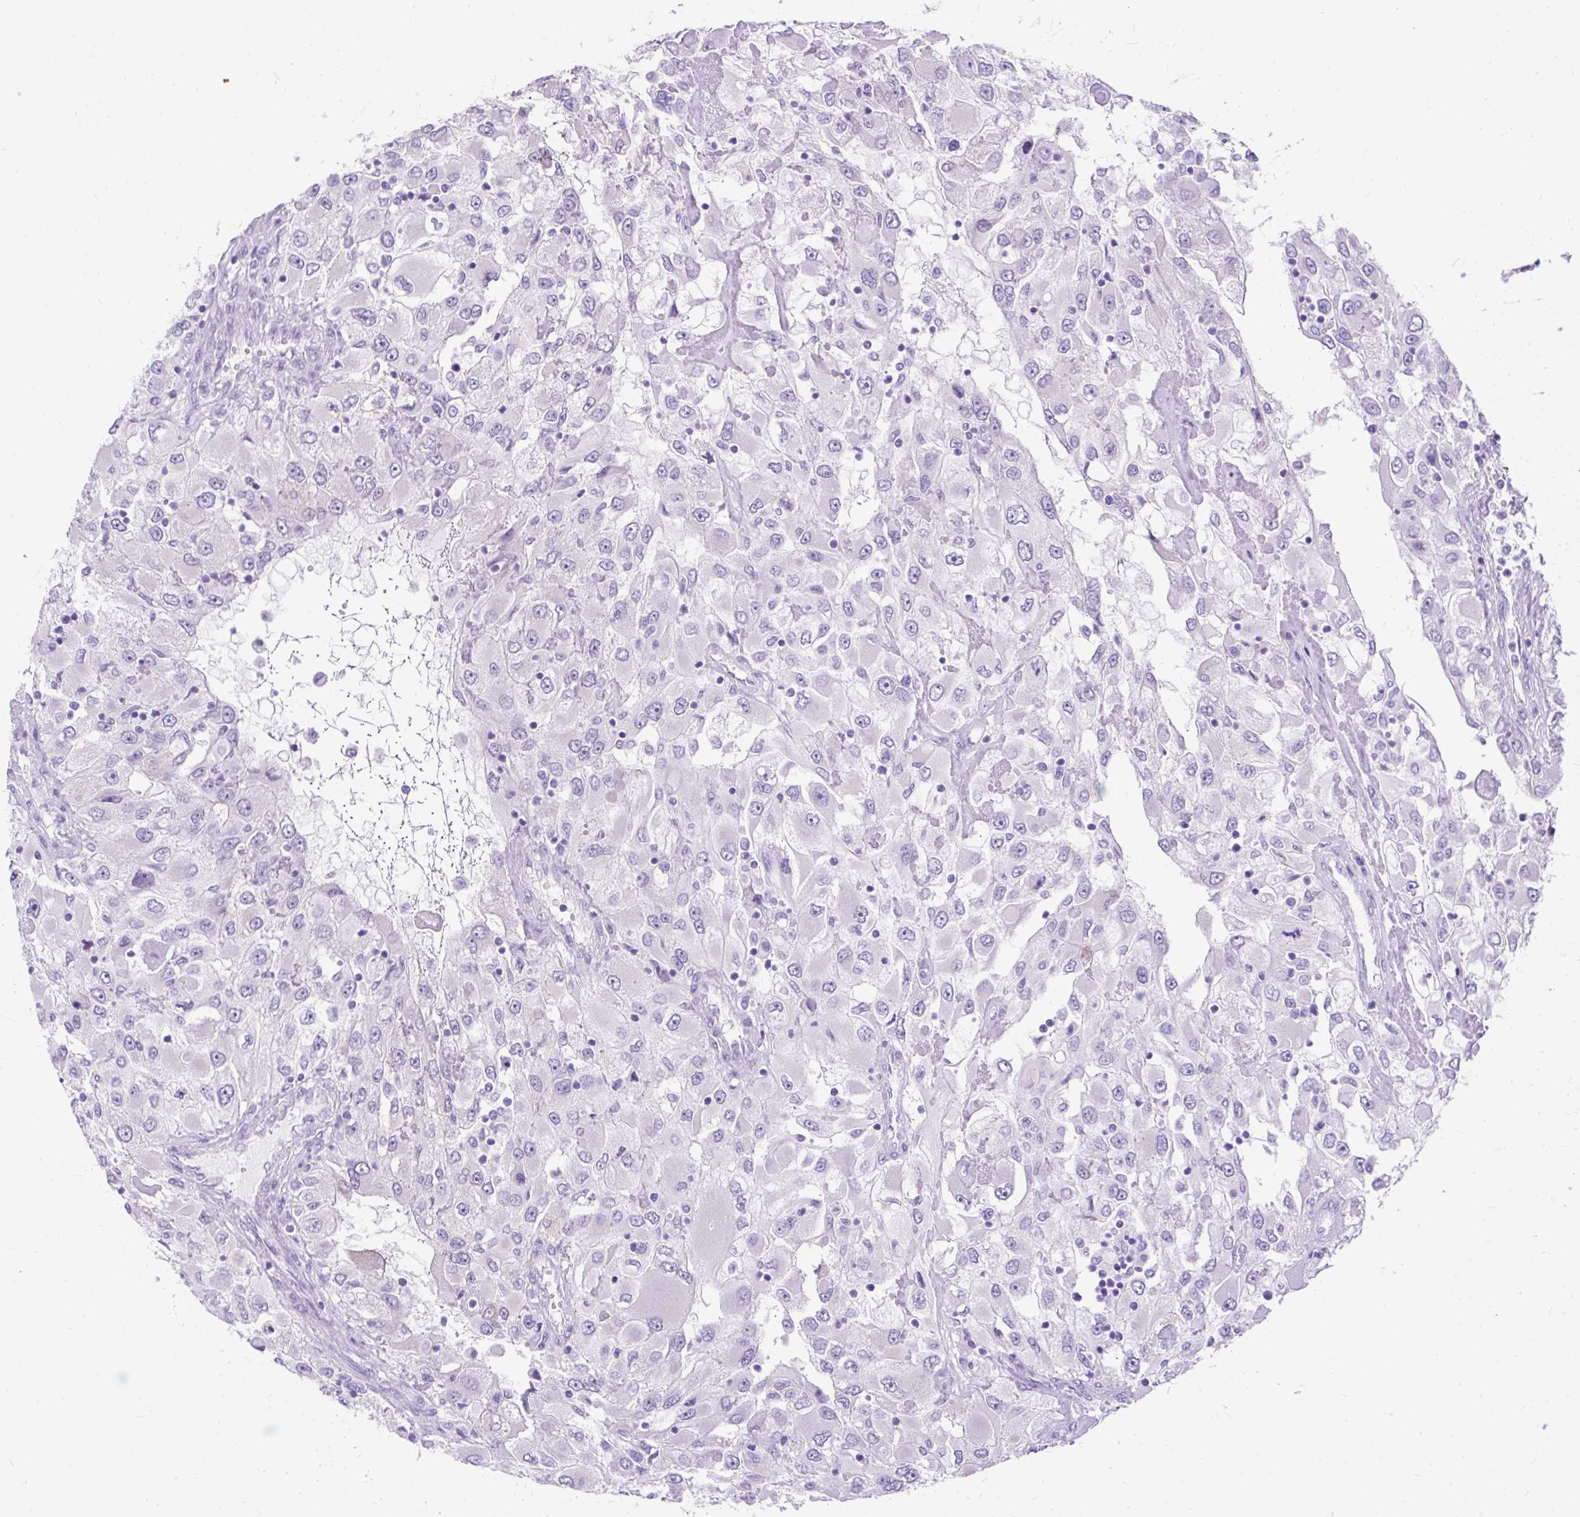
{"staining": {"intensity": "negative", "quantity": "none", "location": "none"}, "tissue": "renal cancer", "cell_type": "Tumor cells", "image_type": "cancer", "snomed": [{"axis": "morphology", "description": "Adenocarcinoma, NOS"}, {"axis": "topography", "description": "Kidney"}], "caption": "This is an immunohistochemistry (IHC) histopathology image of human renal cancer (adenocarcinoma). There is no staining in tumor cells.", "gene": "SCGB1A1", "patient": {"sex": "female", "age": 52}}